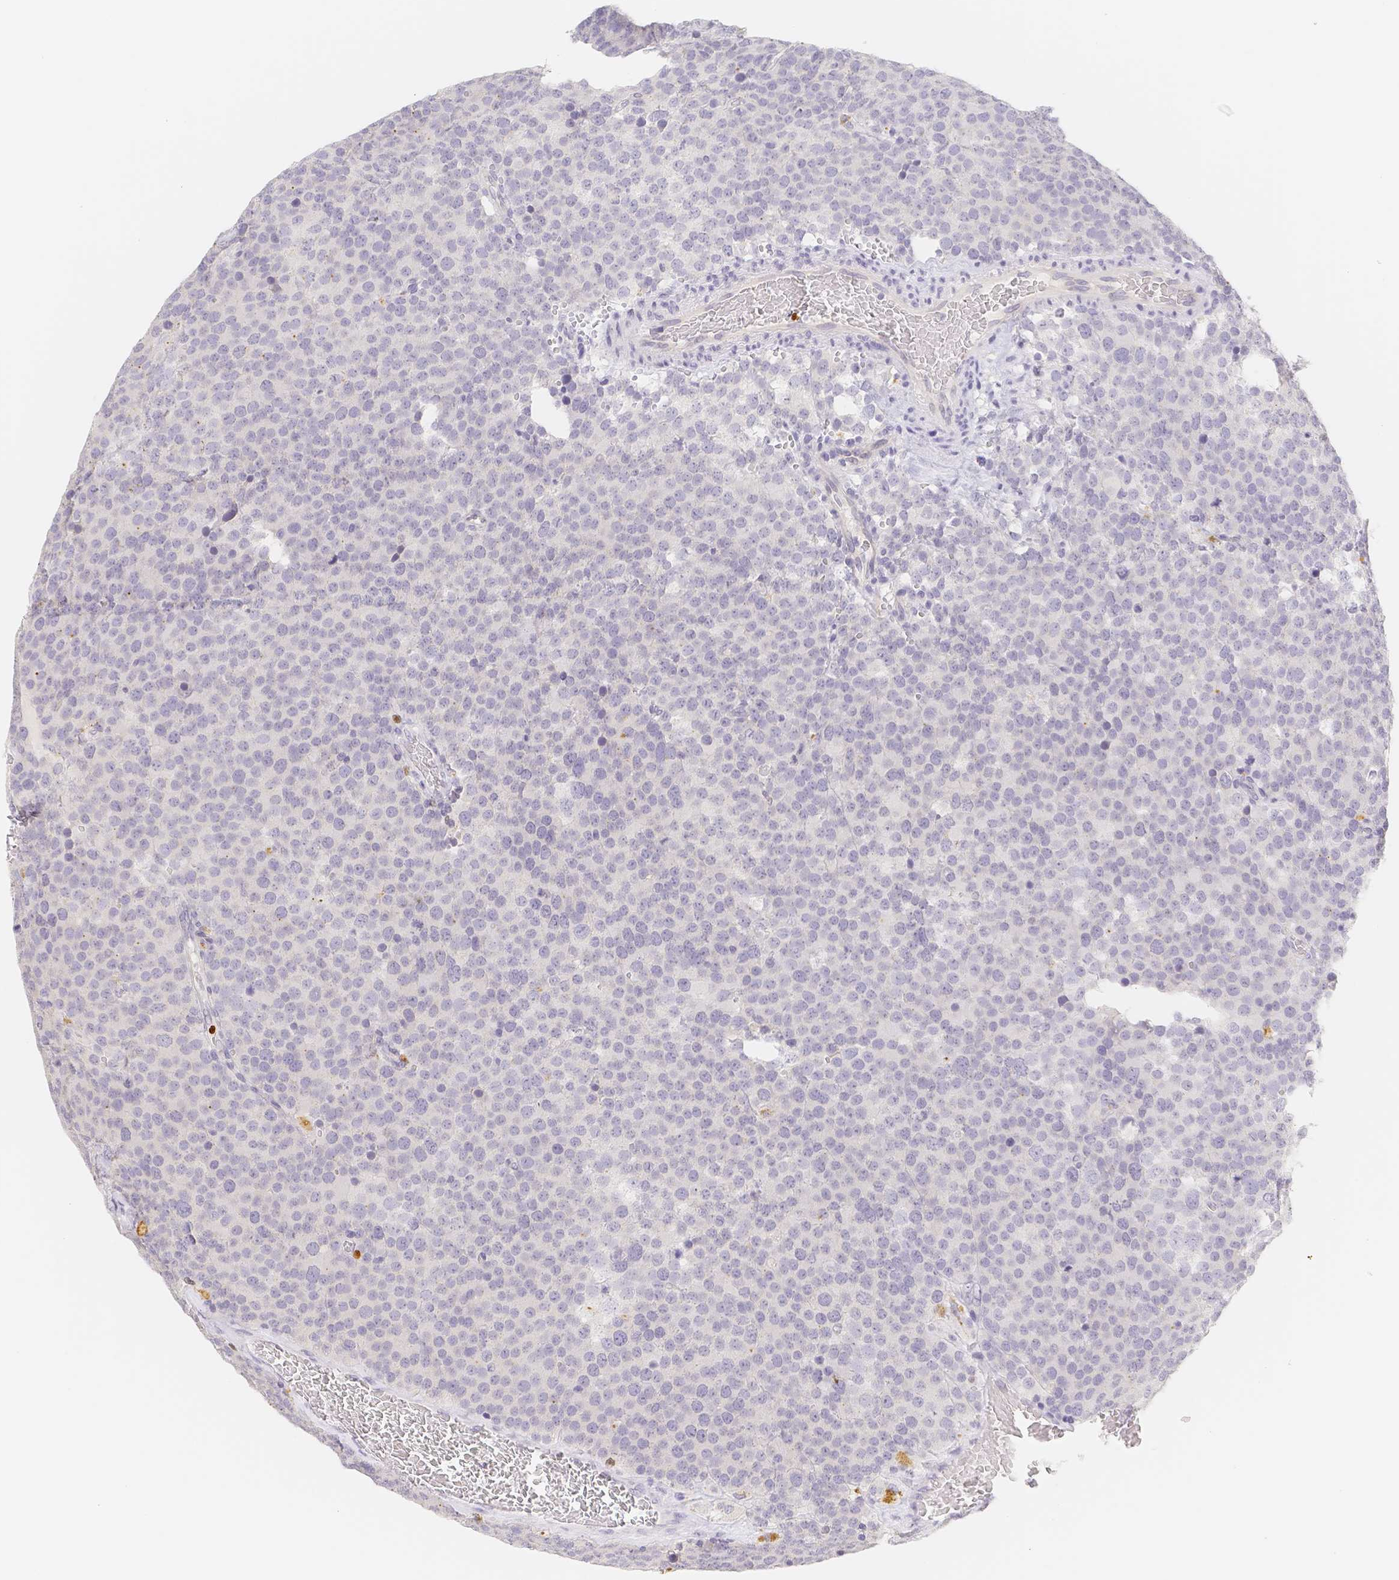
{"staining": {"intensity": "negative", "quantity": "none", "location": "none"}, "tissue": "testis cancer", "cell_type": "Tumor cells", "image_type": "cancer", "snomed": [{"axis": "morphology", "description": "Normal tissue, NOS"}, {"axis": "morphology", "description": "Seminoma, NOS"}, {"axis": "topography", "description": "Testis"}], "caption": "DAB immunohistochemical staining of human testis cancer (seminoma) exhibits no significant expression in tumor cells. (Stains: DAB (3,3'-diaminobenzidine) immunohistochemistry (IHC) with hematoxylin counter stain, Microscopy: brightfield microscopy at high magnification).", "gene": "PADI4", "patient": {"sex": "male", "age": 71}}